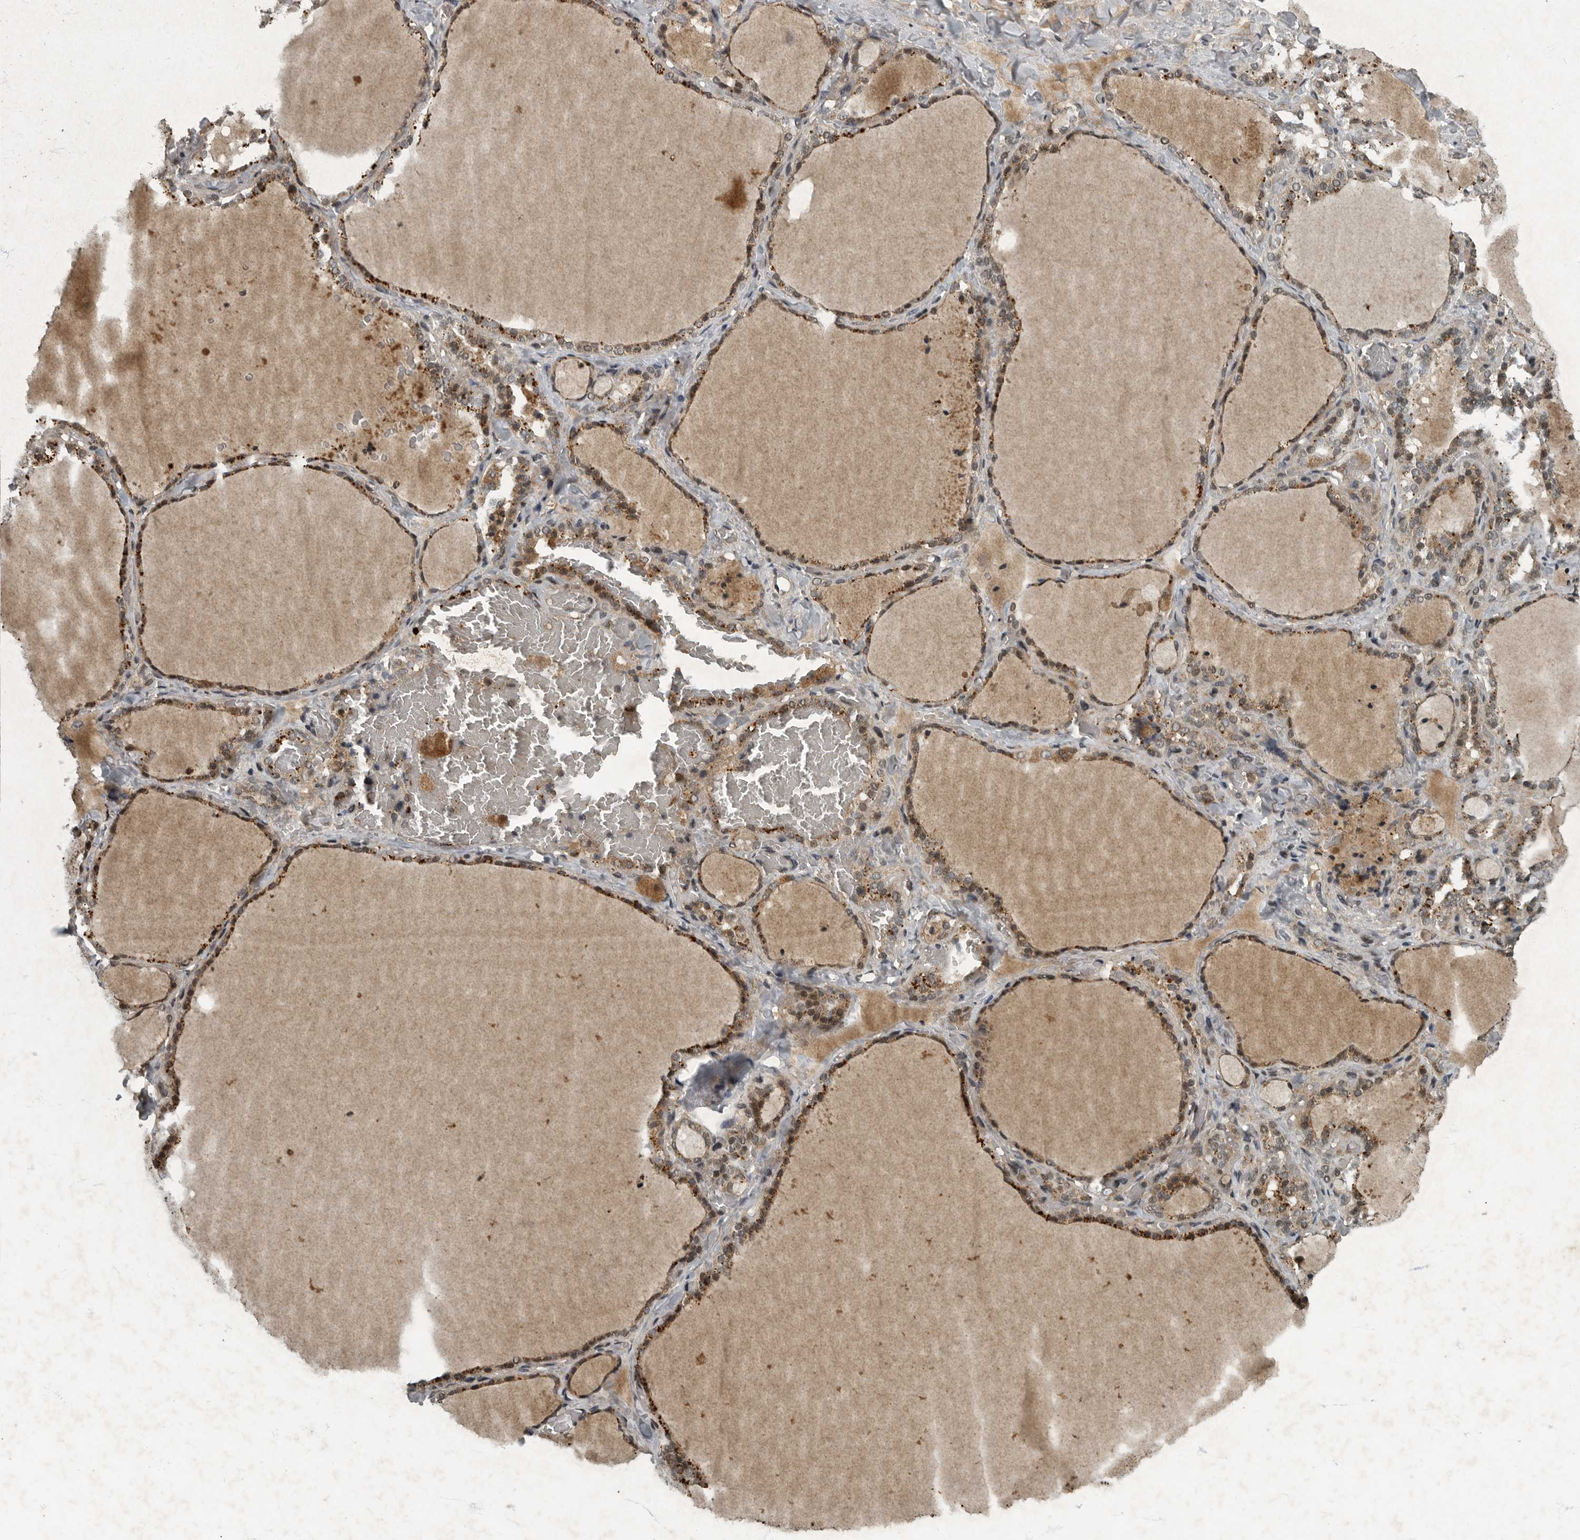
{"staining": {"intensity": "moderate", "quantity": ">75%", "location": "cytoplasmic/membranous,nuclear"}, "tissue": "thyroid gland", "cell_type": "Glandular cells", "image_type": "normal", "snomed": [{"axis": "morphology", "description": "Normal tissue, NOS"}, {"axis": "topography", "description": "Thyroid gland"}], "caption": "This is a histology image of immunohistochemistry (IHC) staining of unremarkable thyroid gland, which shows moderate staining in the cytoplasmic/membranous,nuclear of glandular cells.", "gene": "FOXO1", "patient": {"sex": "female", "age": 22}}